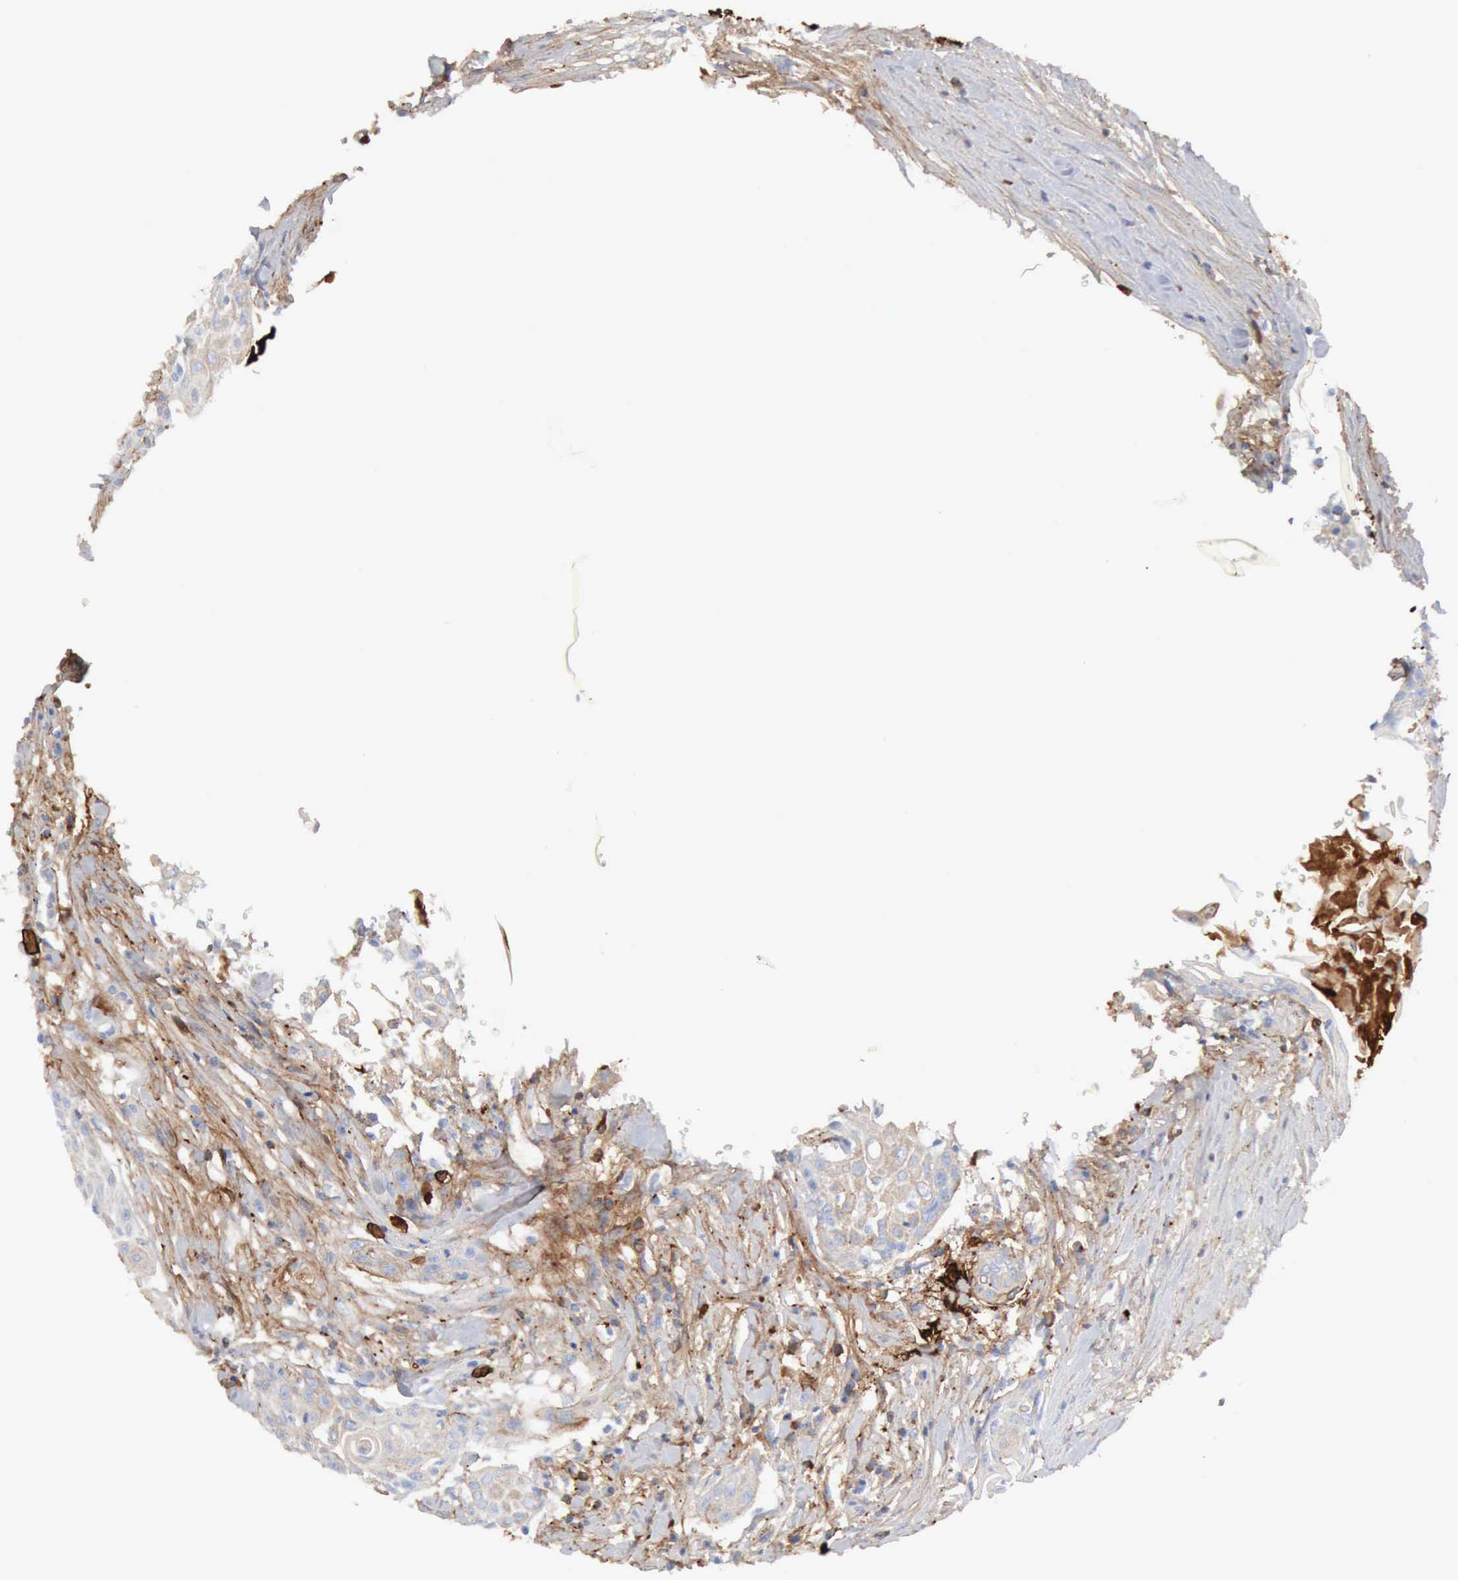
{"staining": {"intensity": "weak", "quantity": "<25%", "location": "cytoplasmic/membranous"}, "tissue": "head and neck cancer", "cell_type": "Tumor cells", "image_type": "cancer", "snomed": [{"axis": "morphology", "description": "Squamous cell carcinoma, NOS"}, {"axis": "morphology", "description": "Squamous cell carcinoma, metastatic, NOS"}, {"axis": "topography", "description": "Lymph node"}, {"axis": "topography", "description": "Salivary gland"}, {"axis": "topography", "description": "Head-Neck"}], "caption": "Protein analysis of squamous cell carcinoma (head and neck) shows no significant expression in tumor cells. (Stains: DAB (3,3'-diaminobenzidine) immunohistochemistry (IHC) with hematoxylin counter stain, Microscopy: brightfield microscopy at high magnification).", "gene": "C4BPA", "patient": {"sex": "female", "age": 74}}